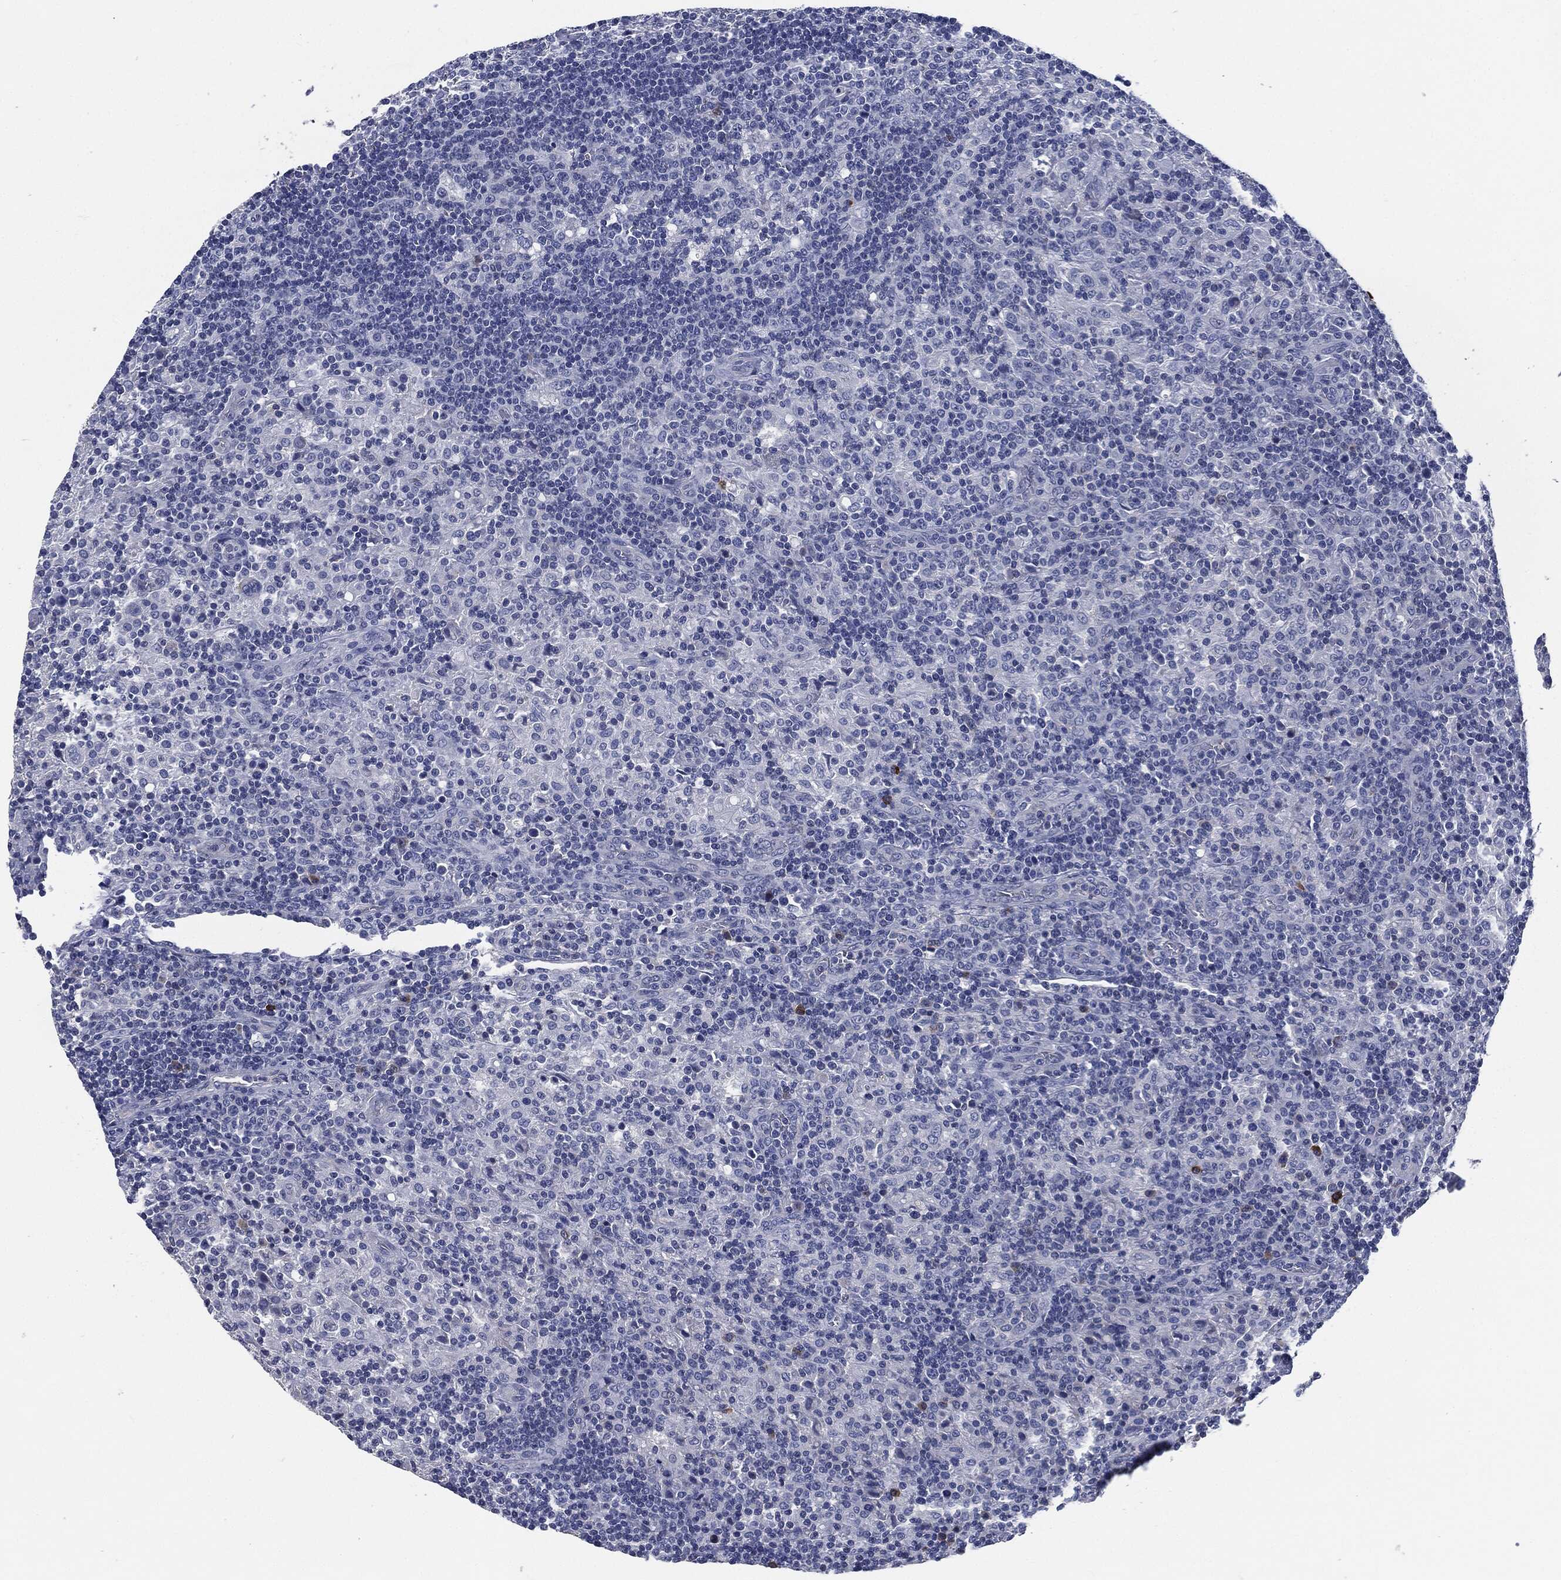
{"staining": {"intensity": "negative", "quantity": "none", "location": "none"}, "tissue": "lymphoma", "cell_type": "Tumor cells", "image_type": "cancer", "snomed": [{"axis": "morphology", "description": "Hodgkin's disease, NOS"}, {"axis": "topography", "description": "Lymph node"}], "caption": "Tumor cells are negative for protein expression in human Hodgkin's disease.", "gene": "CD27", "patient": {"sex": "male", "age": 70}}